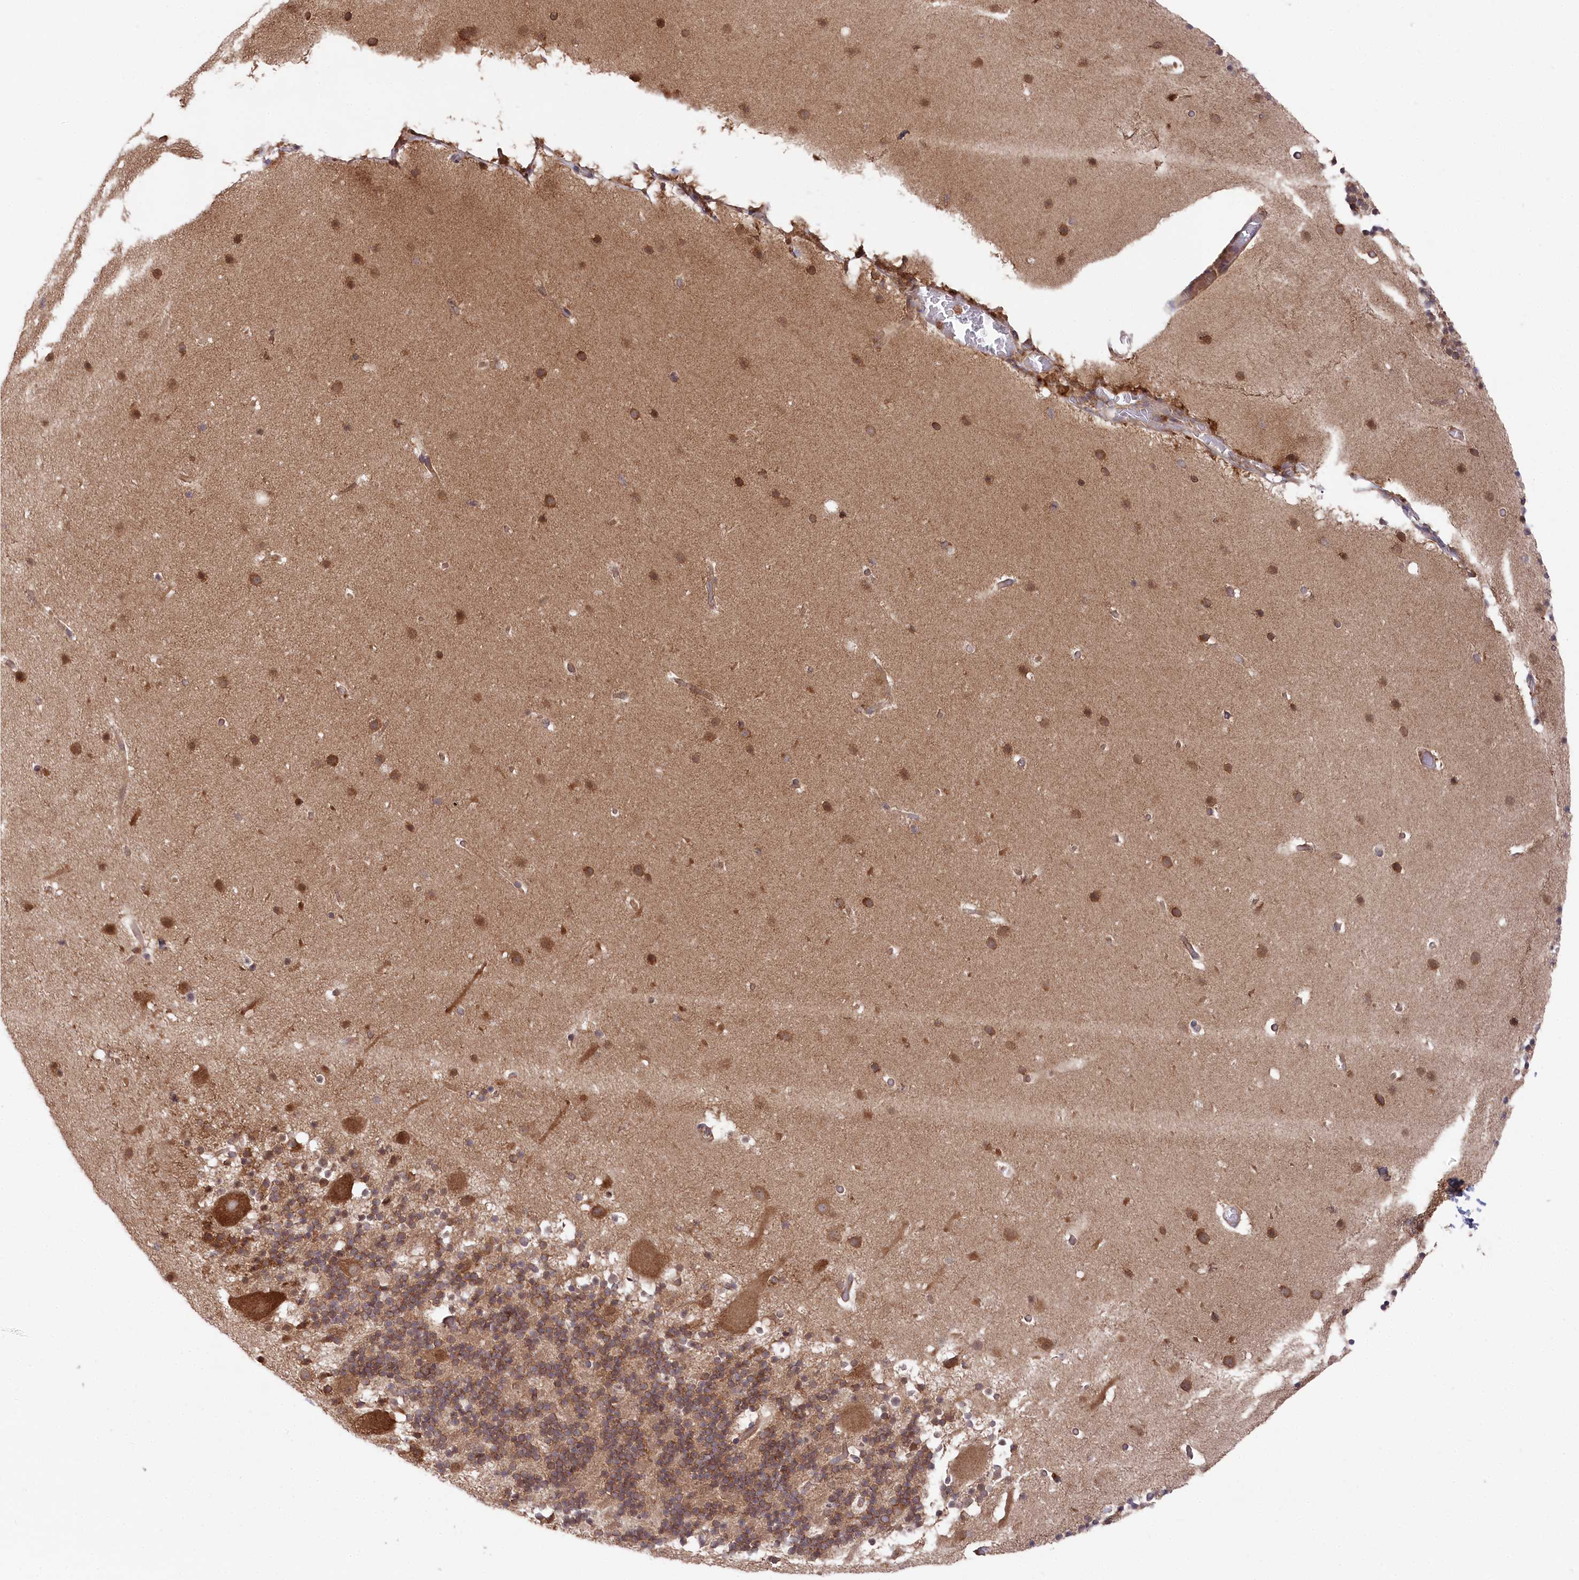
{"staining": {"intensity": "moderate", "quantity": ">75%", "location": "cytoplasmic/membranous"}, "tissue": "cerebellum", "cell_type": "Cells in granular layer", "image_type": "normal", "snomed": [{"axis": "morphology", "description": "Normal tissue, NOS"}, {"axis": "topography", "description": "Cerebellum"}], "caption": "IHC image of unremarkable cerebellum: human cerebellum stained using immunohistochemistry demonstrates medium levels of moderate protein expression localized specifically in the cytoplasmic/membranous of cells in granular layer, appearing as a cytoplasmic/membranous brown color.", "gene": "PPP1R21", "patient": {"sex": "male", "age": 57}}